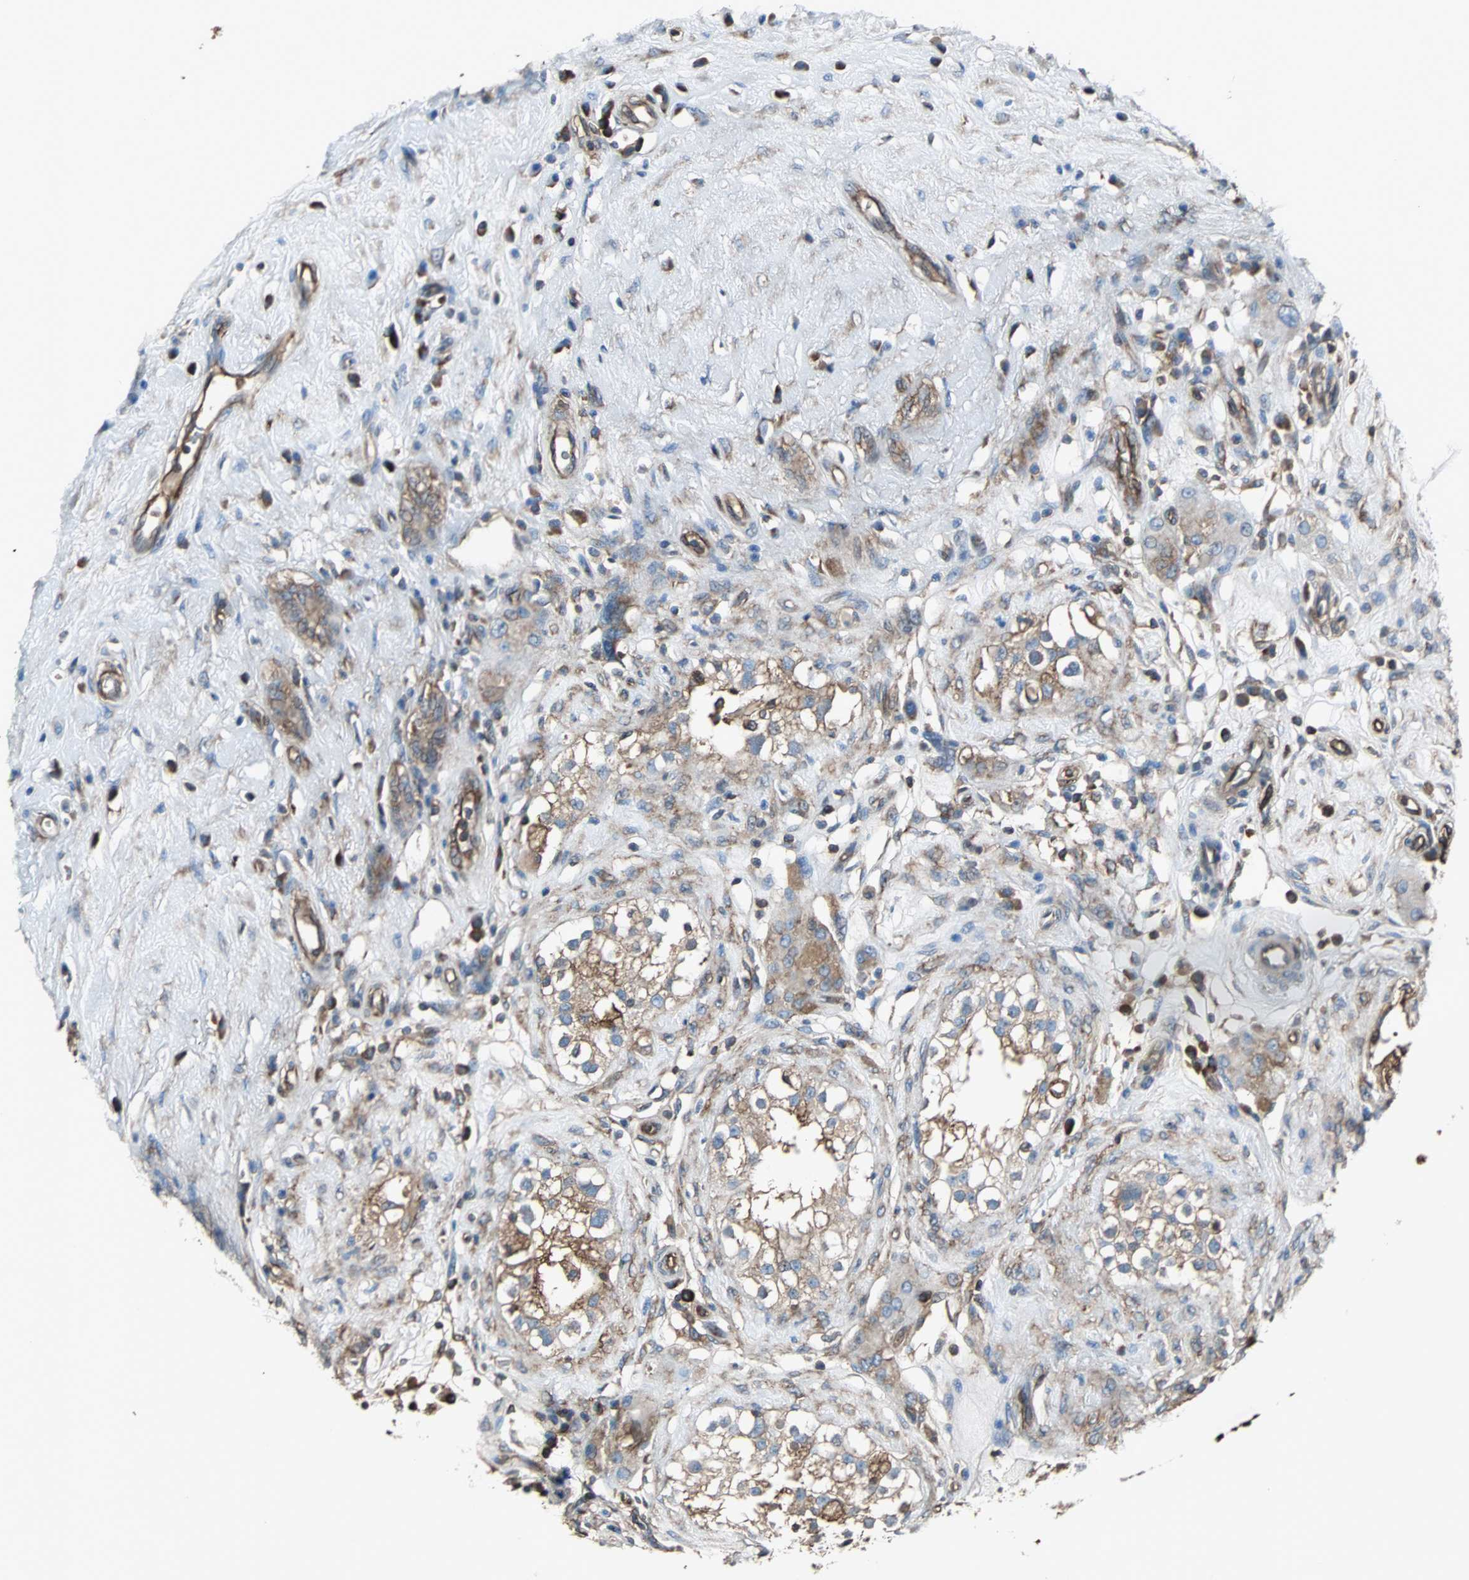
{"staining": {"intensity": "strong", "quantity": ">75%", "location": "cytoplasmic/membranous"}, "tissue": "epididymis", "cell_type": "Glandular cells", "image_type": "normal", "snomed": [{"axis": "morphology", "description": "Normal tissue, NOS"}, {"axis": "morphology", "description": "Inflammation, NOS"}, {"axis": "topography", "description": "Epididymis"}], "caption": "High-magnification brightfield microscopy of normal epididymis stained with DAB (brown) and counterstained with hematoxylin (blue). glandular cells exhibit strong cytoplasmic/membranous staining is identified in about>75% of cells.", "gene": "ACTN1", "patient": {"sex": "male", "age": 84}}